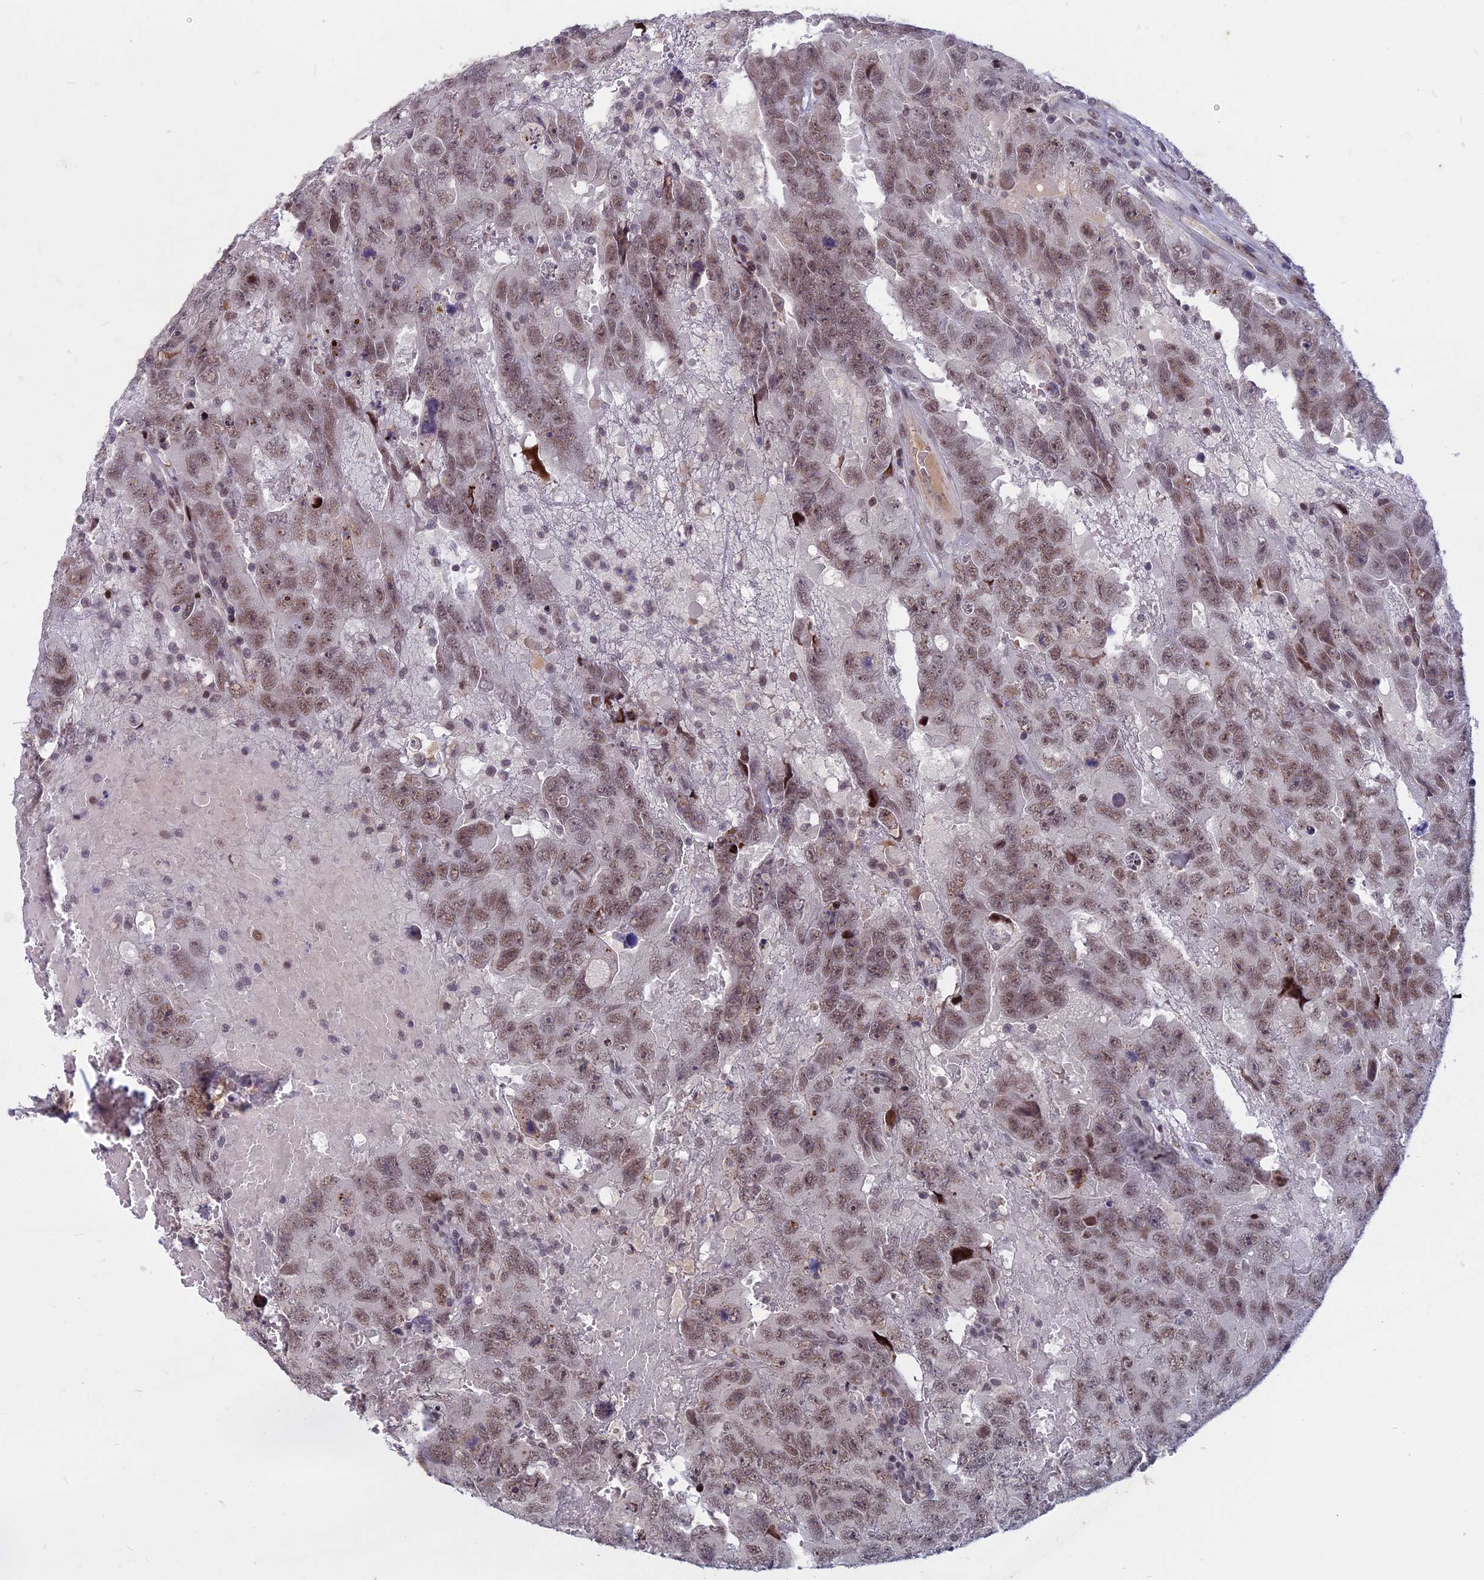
{"staining": {"intensity": "moderate", "quantity": ">75%", "location": "nuclear"}, "tissue": "testis cancer", "cell_type": "Tumor cells", "image_type": "cancer", "snomed": [{"axis": "morphology", "description": "Carcinoma, Embryonal, NOS"}, {"axis": "topography", "description": "Testis"}], "caption": "Protein expression analysis of testis cancer (embryonal carcinoma) reveals moderate nuclear positivity in about >75% of tumor cells.", "gene": "CDC7", "patient": {"sex": "male", "age": 45}}